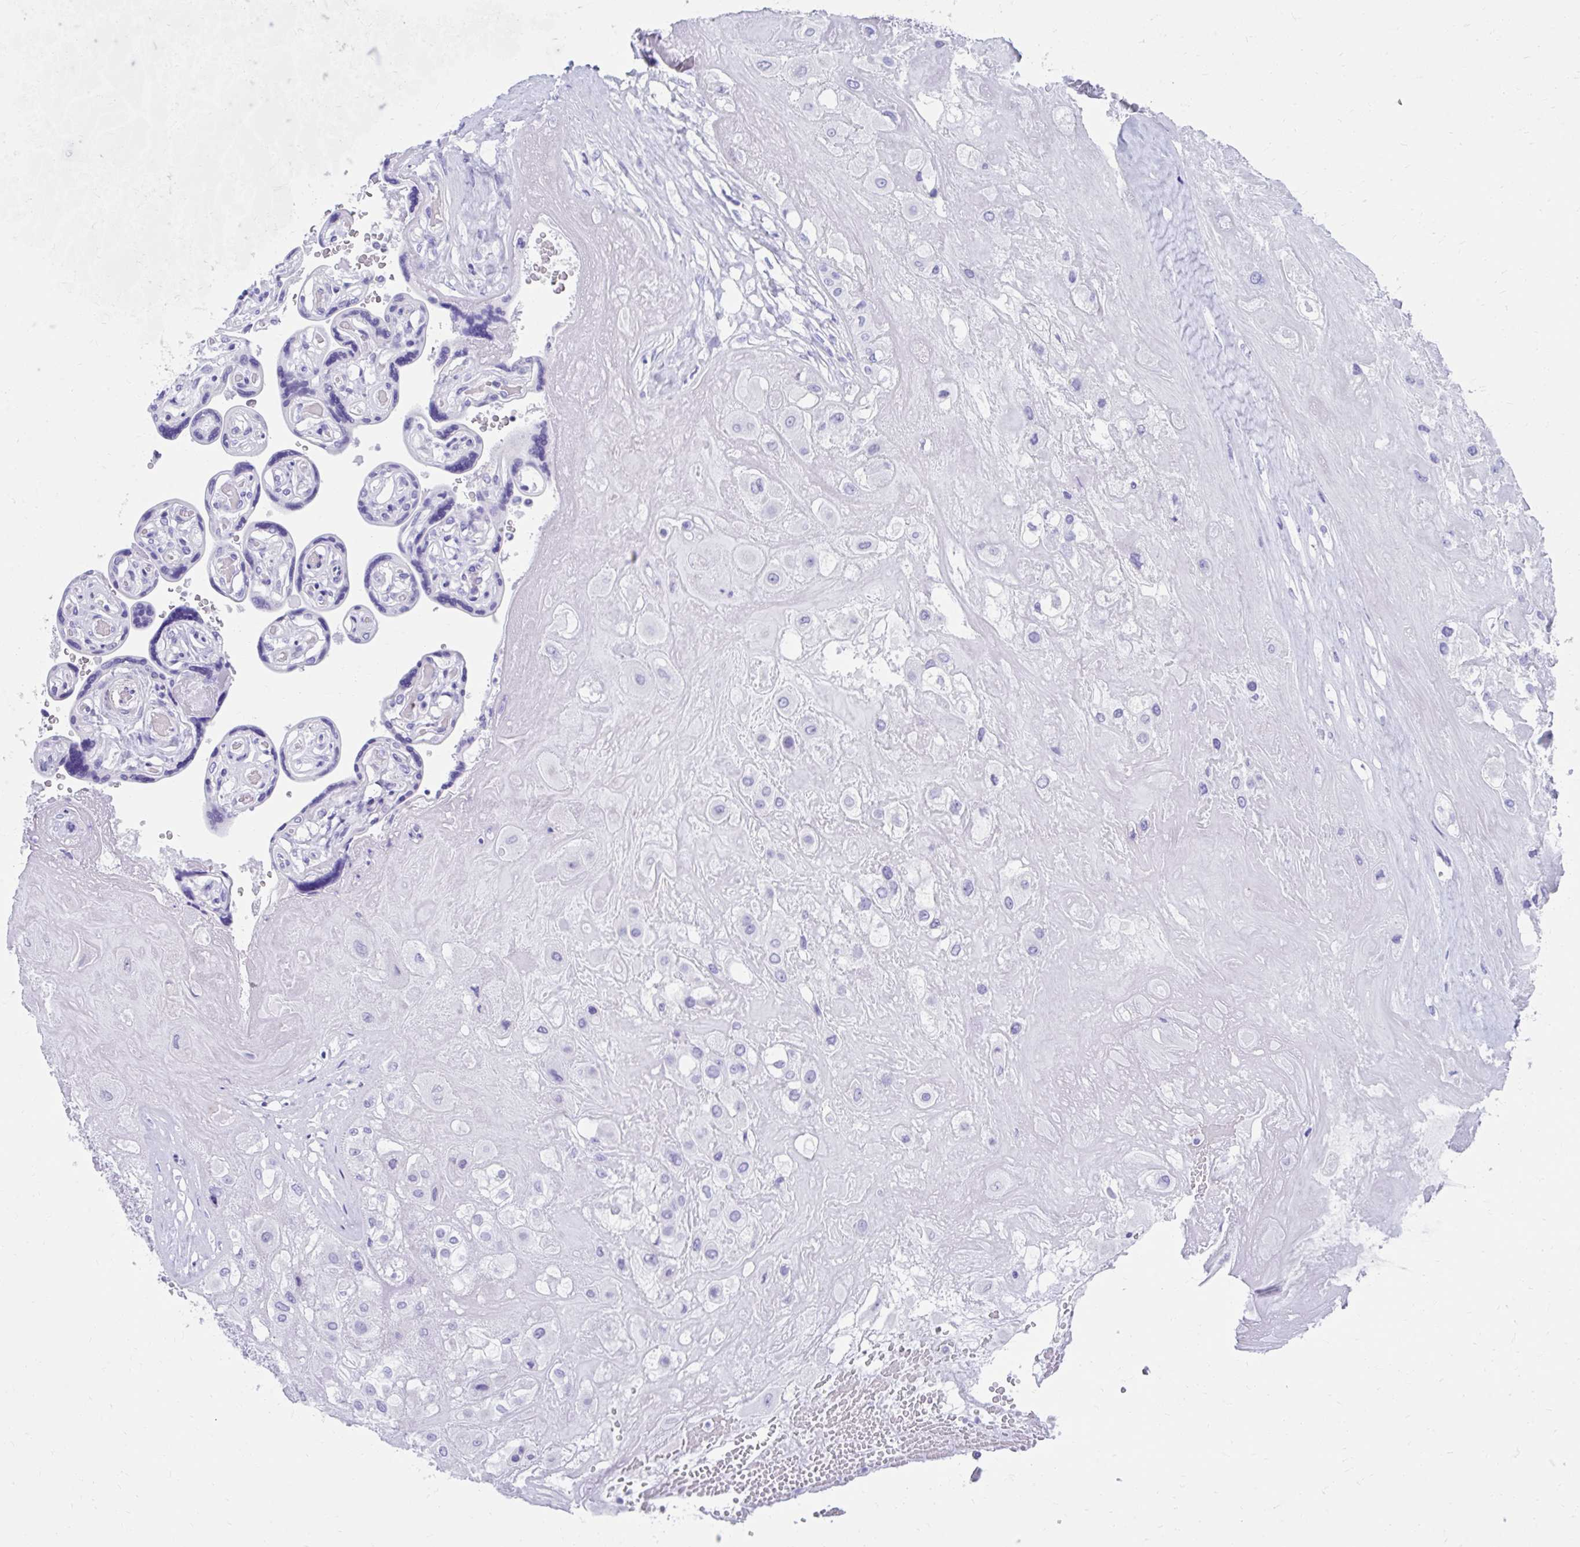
{"staining": {"intensity": "negative", "quantity": "none", "location": "none"}, "tissue": "placenta", "cell_type": "Decidual cells", "image_type": "normal", "snomed": [{"axis": "morphology", "description": "Normal tissue, NOS"}, {"axis": "topography", "description": "Placenta"}], "caption": "Histopathology image shows no protein staining in decidual cells of normal placenta. Brightfield microscopy of IHC stained with DAB (brown) and hematoxylin (blue), captured at high magnification.", "gene": "RUNX3", "patient": {"sex": "female", "age": 32}}